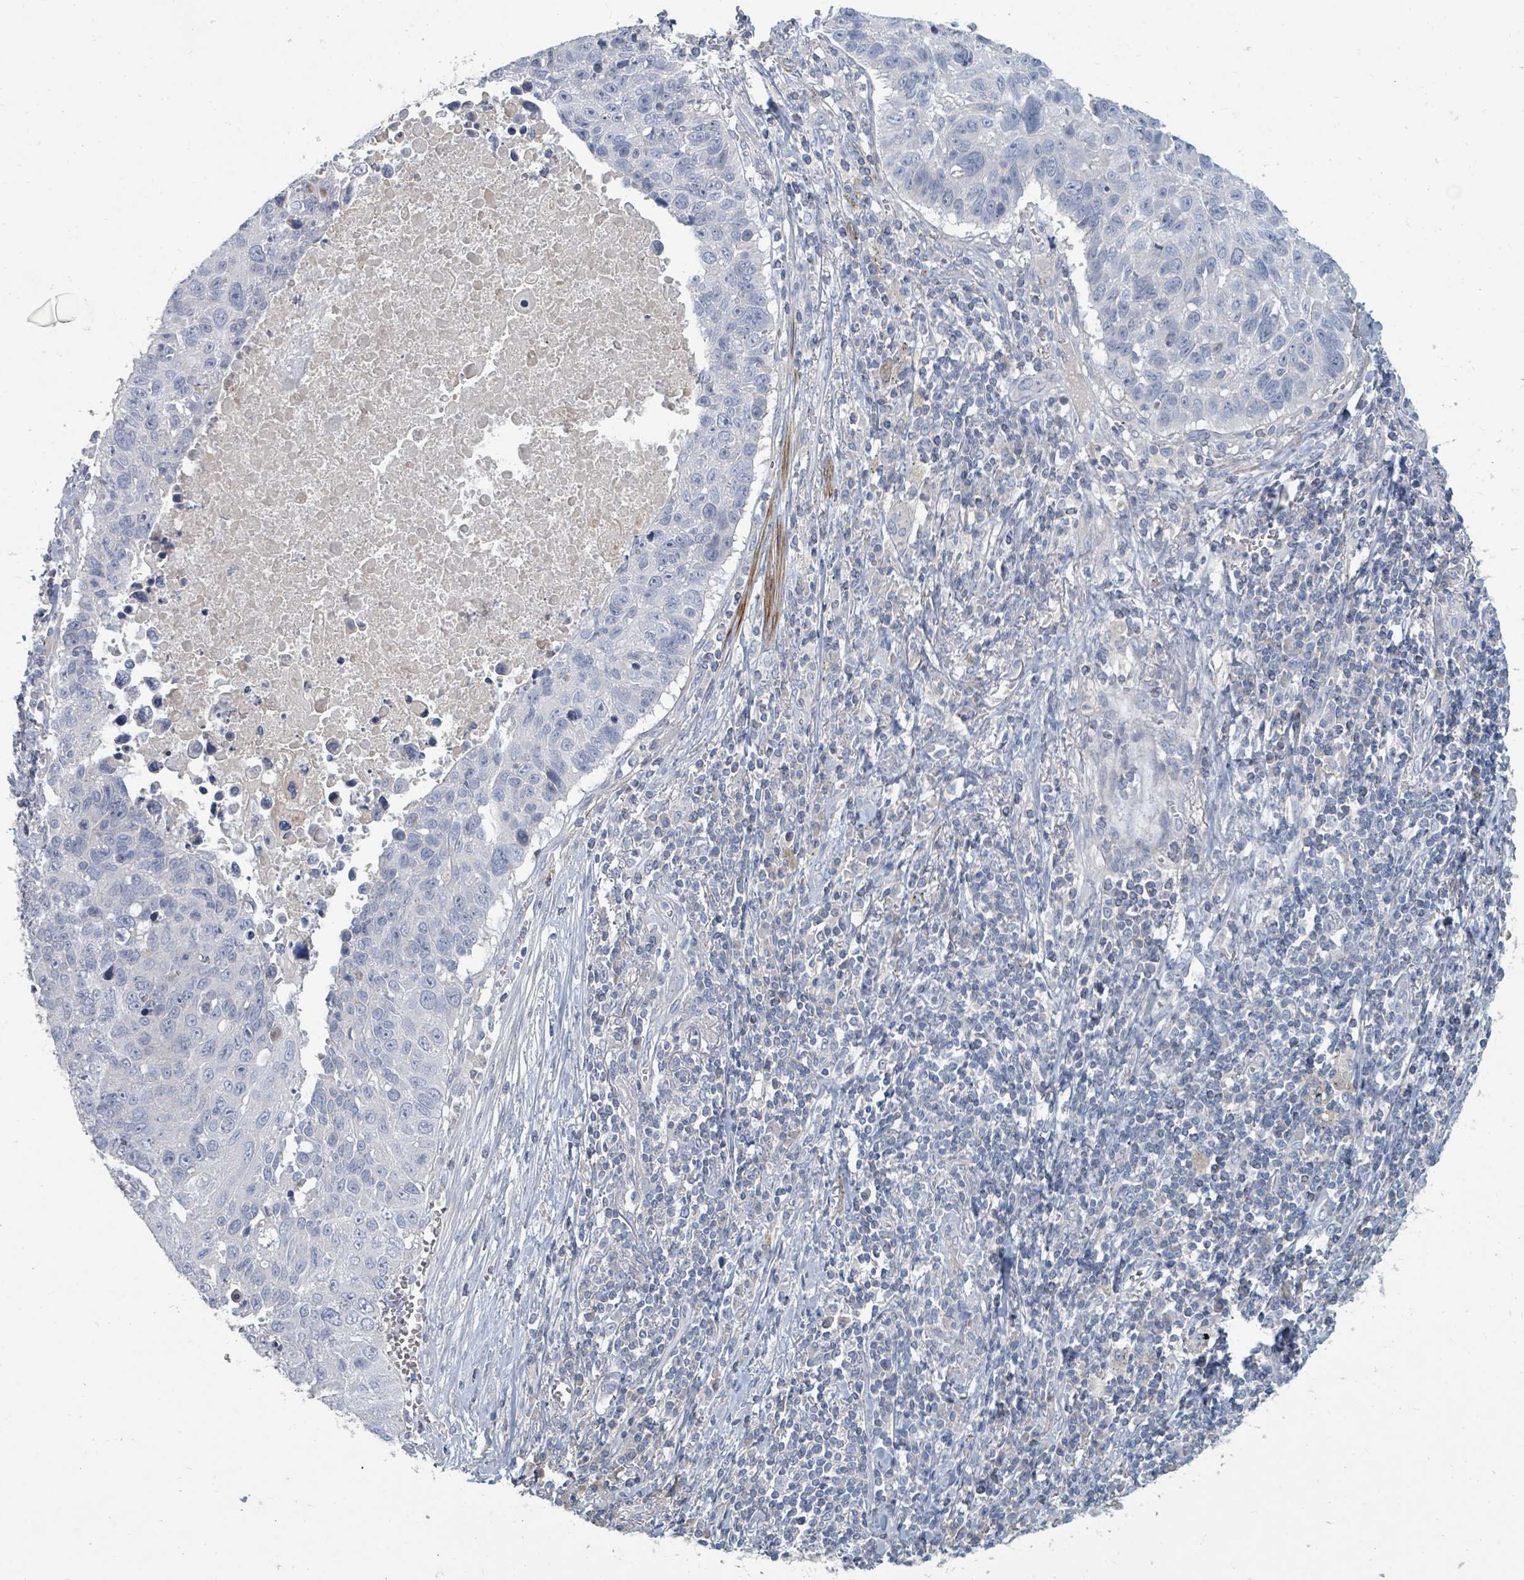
{"staining": {"intensity": "negative", "quantity": "none", "location": "none"}, "tissue": "lung cancer", "cell_type": "Tumor cells", "image_type": "cancer", "snomed": [{"axis": "morphology", "description": "Squamous cell carcinoma, NOS"}, {"axis": "topography", "description": "Lung"}], "caption": "Immunohistochemistry micrograph of neoplastic tissue: squamous cell carcinoma (lung) stained with DAB demonstrates no significant protein staining in tumor cells.", "gene": "ARGFX", "patient": {"sex": "male", "age": 66}}